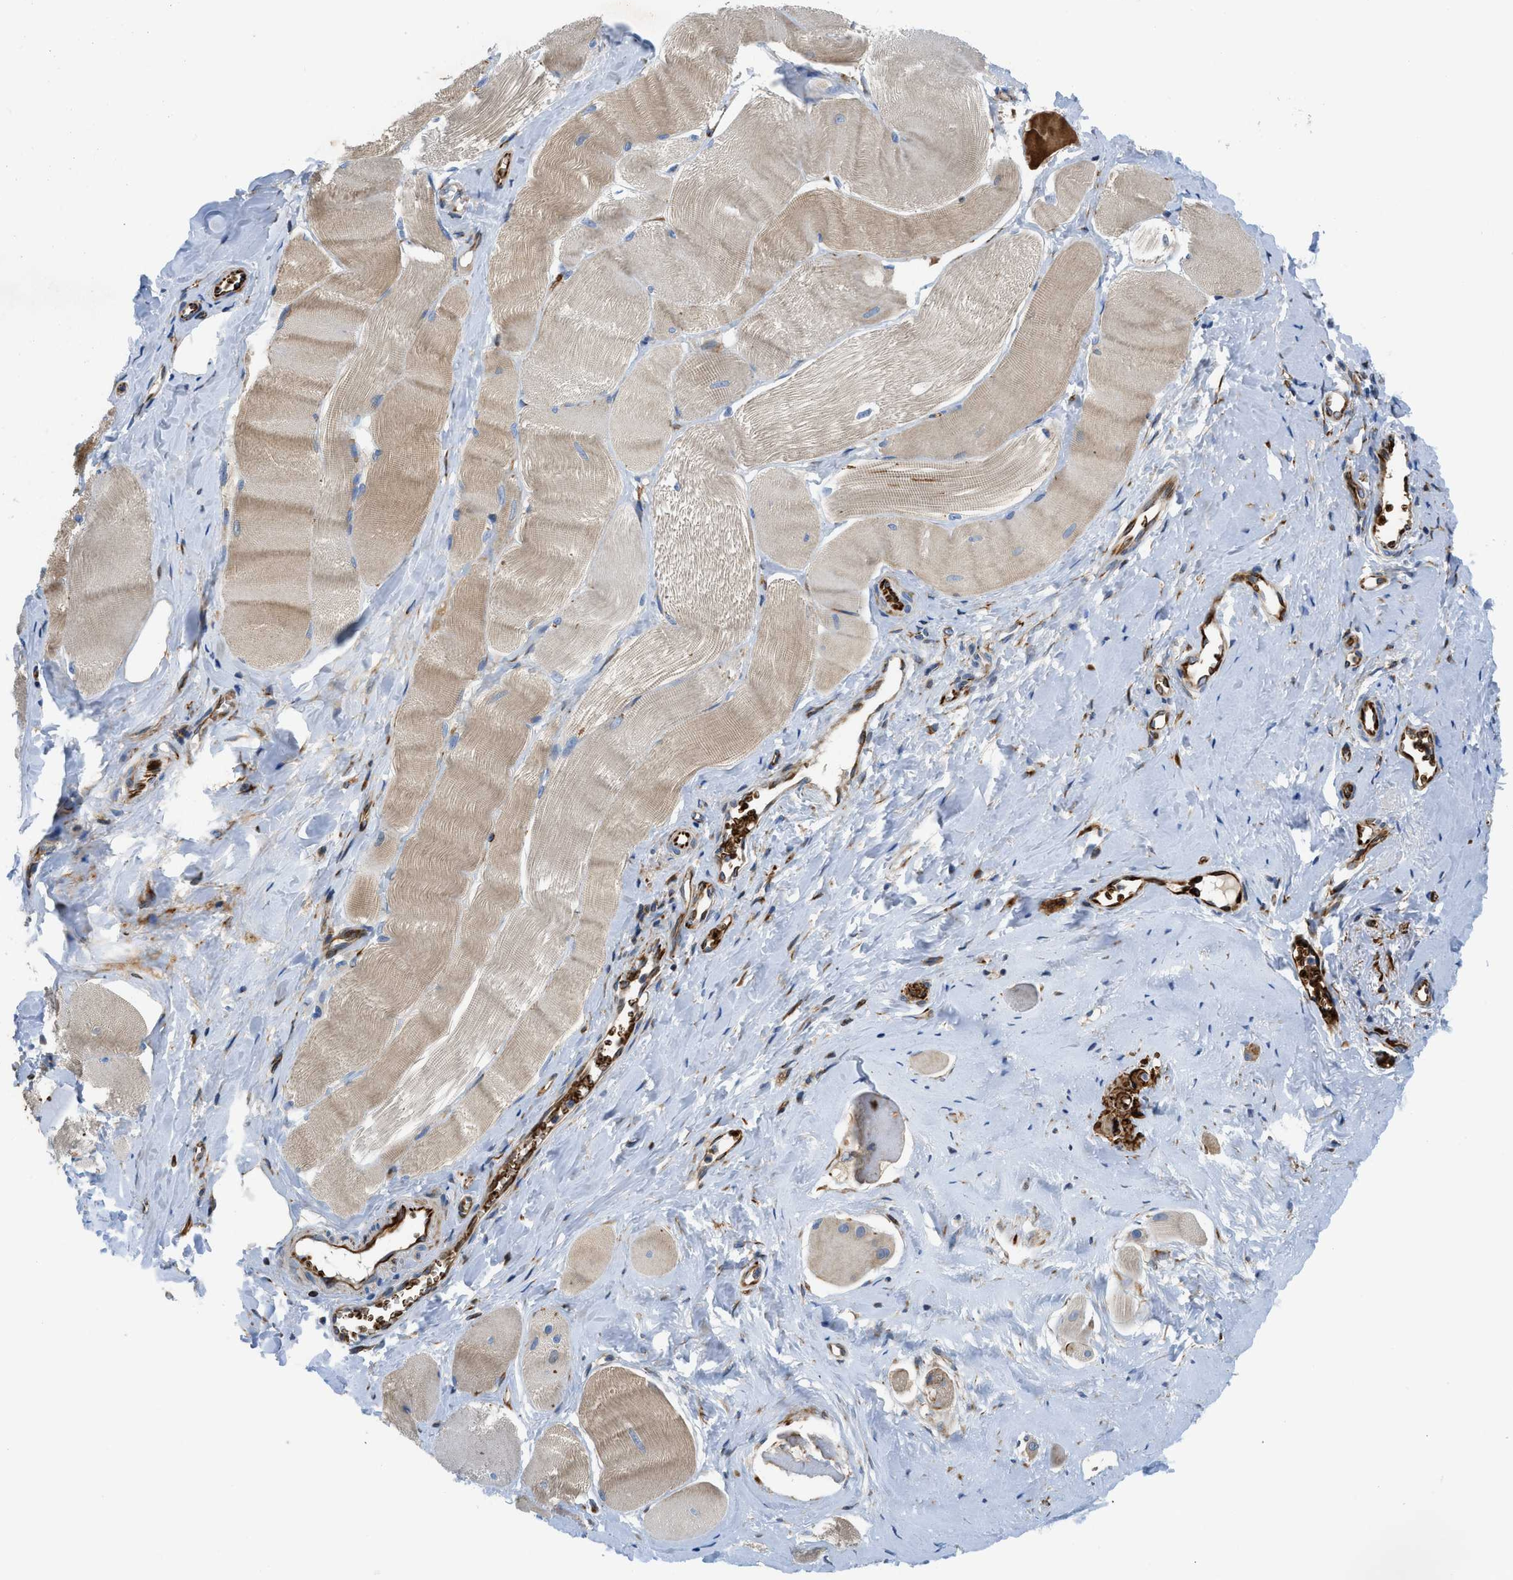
{"staining": {"intensity": "weak", "quantity": "25%-75%", "location": "cytoplasmic/membranous"}, "tissue": "skeletal muscle", "cell_type": "Myocytes", "image_type": "normal", "snomed": [{"axis": "morphology", "description": "Normal tissue, NOS"}, {"axis": "morphology", "description": "Squamous cell carcinoma, NOS"}, {"axis": "topography", "description": "Skeletal muscle"}], "caption": "Immunohistochemical staining of benign human skeletal muscle exhibits low levels of weak cytoplasmic/membranous positivity in about 25%-75% of myocytes.", "gene": "ZNF831", "patient": {"sex": "male", "age": 51}}